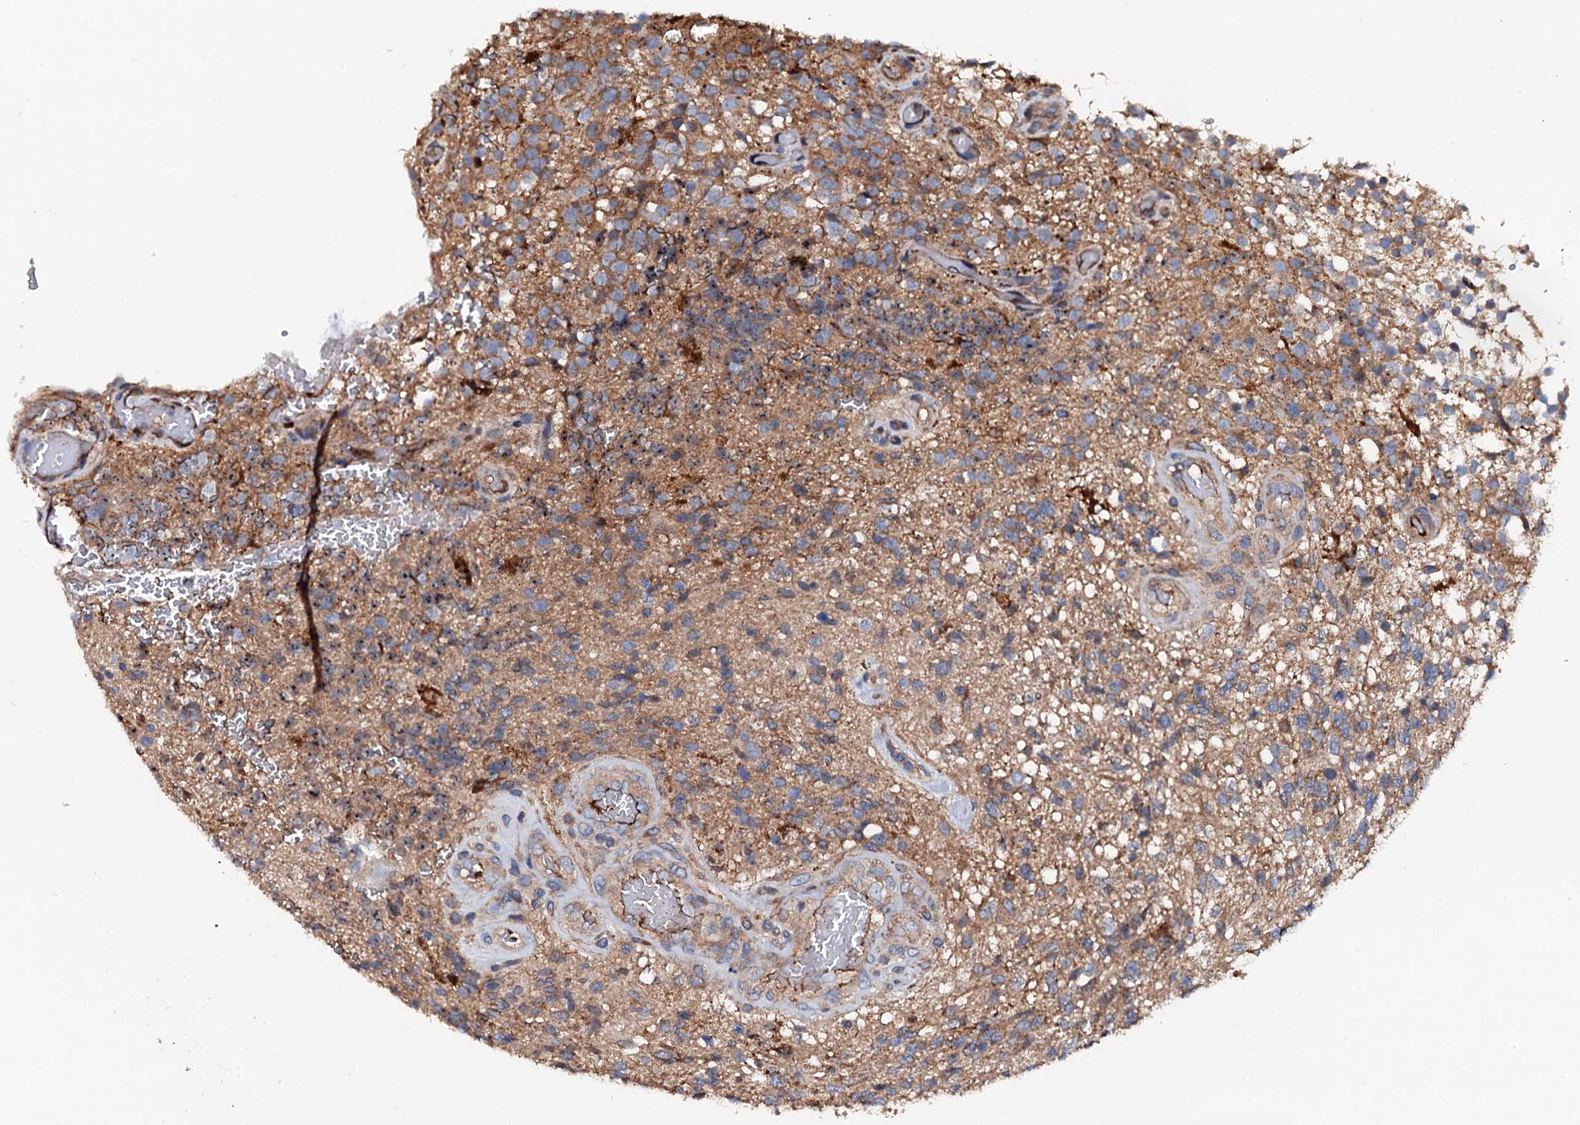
{"staining": {"intensity": "weak", "quantity": ">75%", "location": "cytoplasmic/membranous"}, "tissue": "glioma", "cell_type": "Tumor cells", "image_type": "cancer", "snomed": [{"axis": "morphology", "description": "Glioma, malignant, High grade"}, {"axis": "topography", "description": "Brain"}], "caption": "Weak cytoplasmic/membranous protein positivity is appreciated in about >75% of tumor cells in glioma. (brown staining indicates protein expression, while blue staining denotes nuclei).", "gene": "NEK1", "patient": {"sex": "male", "age": 56}}